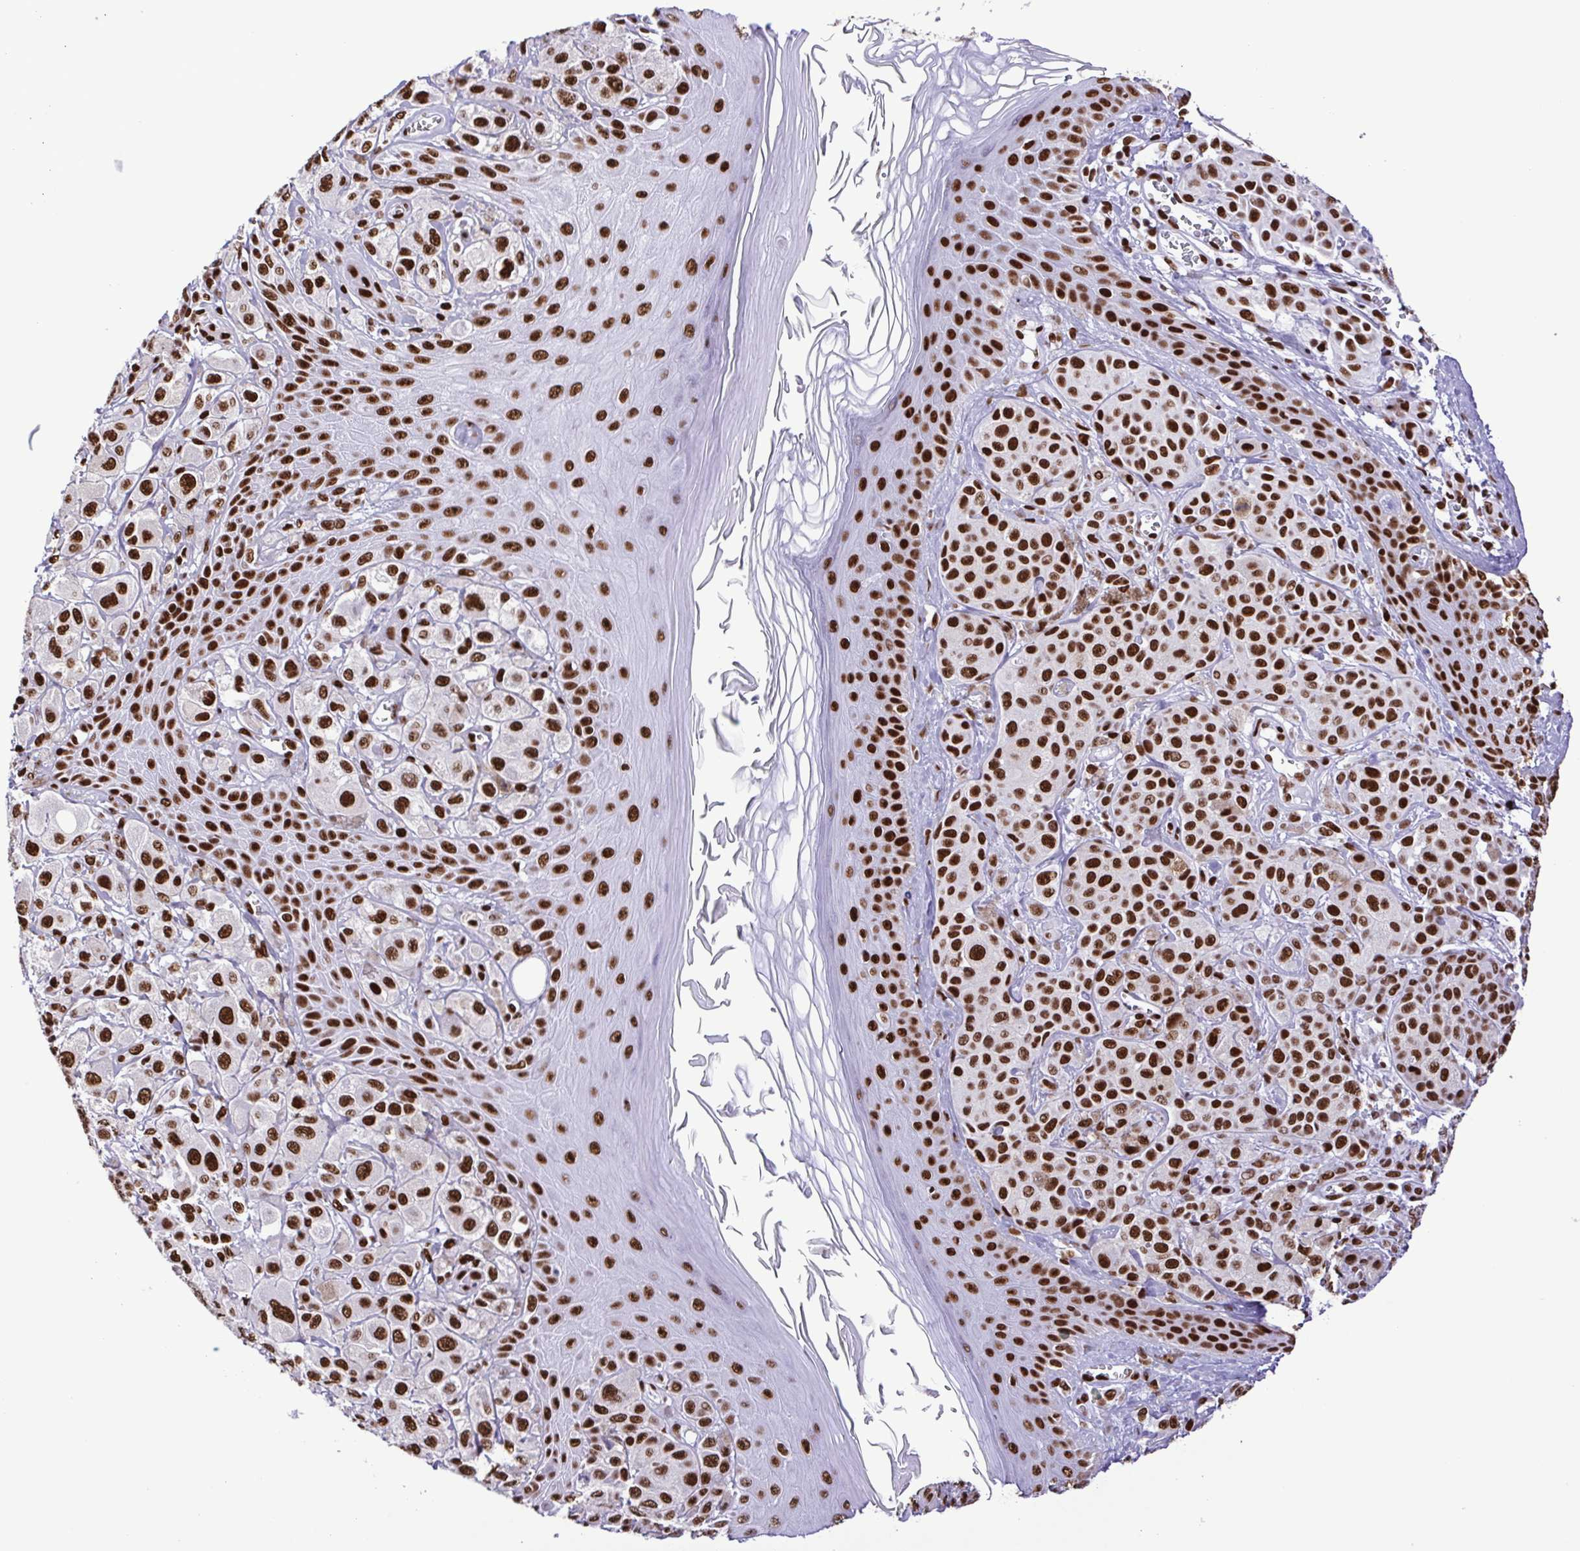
{"staining": {"intensity": "strong", "quantity": ">75%", "location": "nuclear"}, "tissue": "melanoma", "cell_type": "Tumor cells", "image_type": "cancer", "snomed": [{"axis": "morphology", "description": "Malignant melanoma, NOS"}, {"axis": "topography", "description": "Skin"}], "caption": "This is an image of immunohistochemistry (IHC) staining of melanoma, which shows strong expression in the nuclear of tumor cells.", "gene": "TRIM28", "patient": {"sex": "male", "age": 67}}